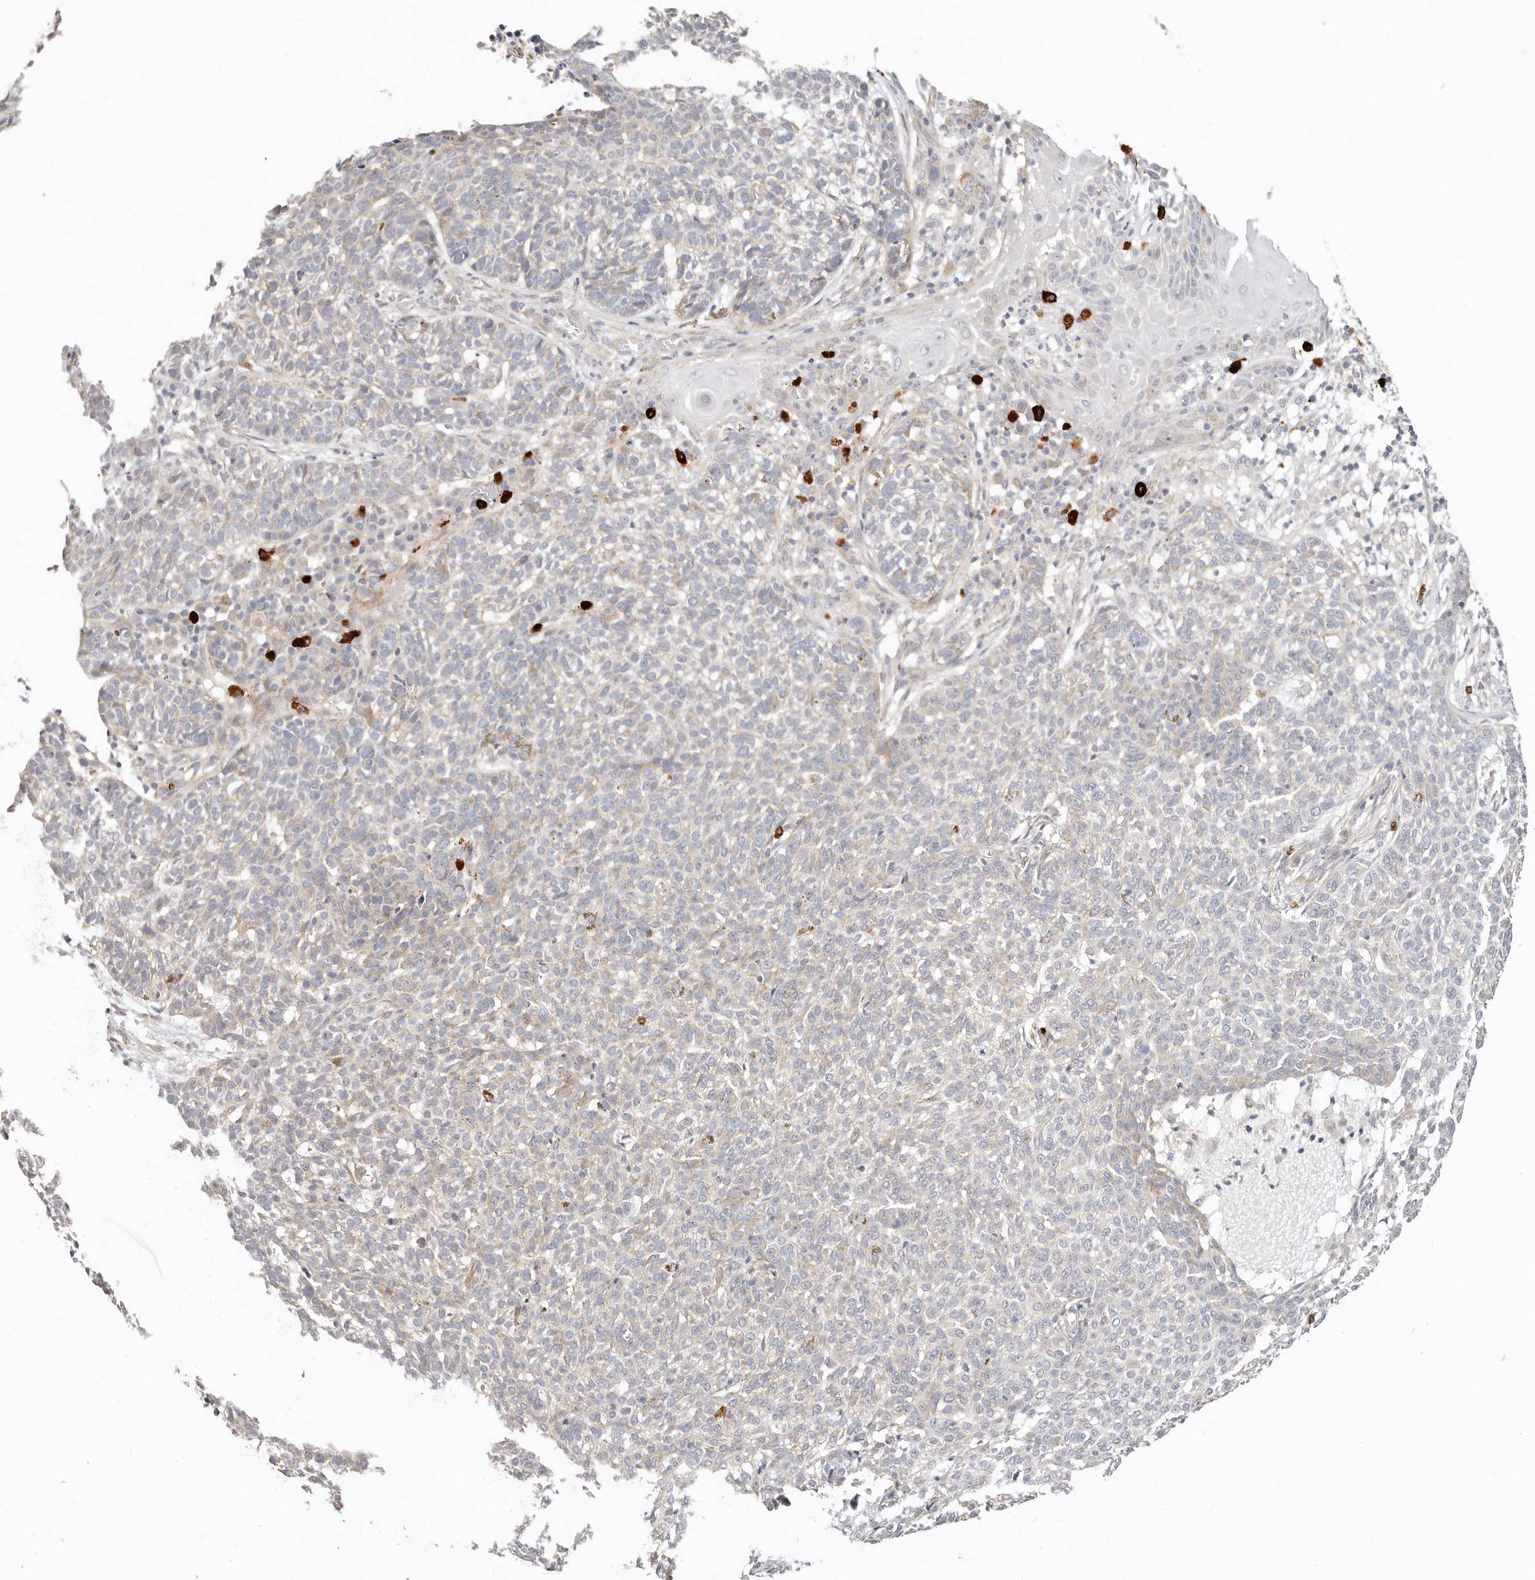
{"staining": {"intensity": "weak", "quantity": "<25%", "location": "cytoplasmic/membranous"}, "tissue": "skin cancer", "cell_type": "Tumor cells", "image_type": "cancer", "snomed": [{"axis": "morphology", "description": "Basal cell carcinoma"}, {"axis": "topography", "description": "Skin"}], "caption": "The immunohistochemistry (IHC) micrograph has no significant expression in tumor cells of skin basal cell carcinoma tissue.", "gene": "ZRANB1", "patient": {"sex": "male", "age": 85}}